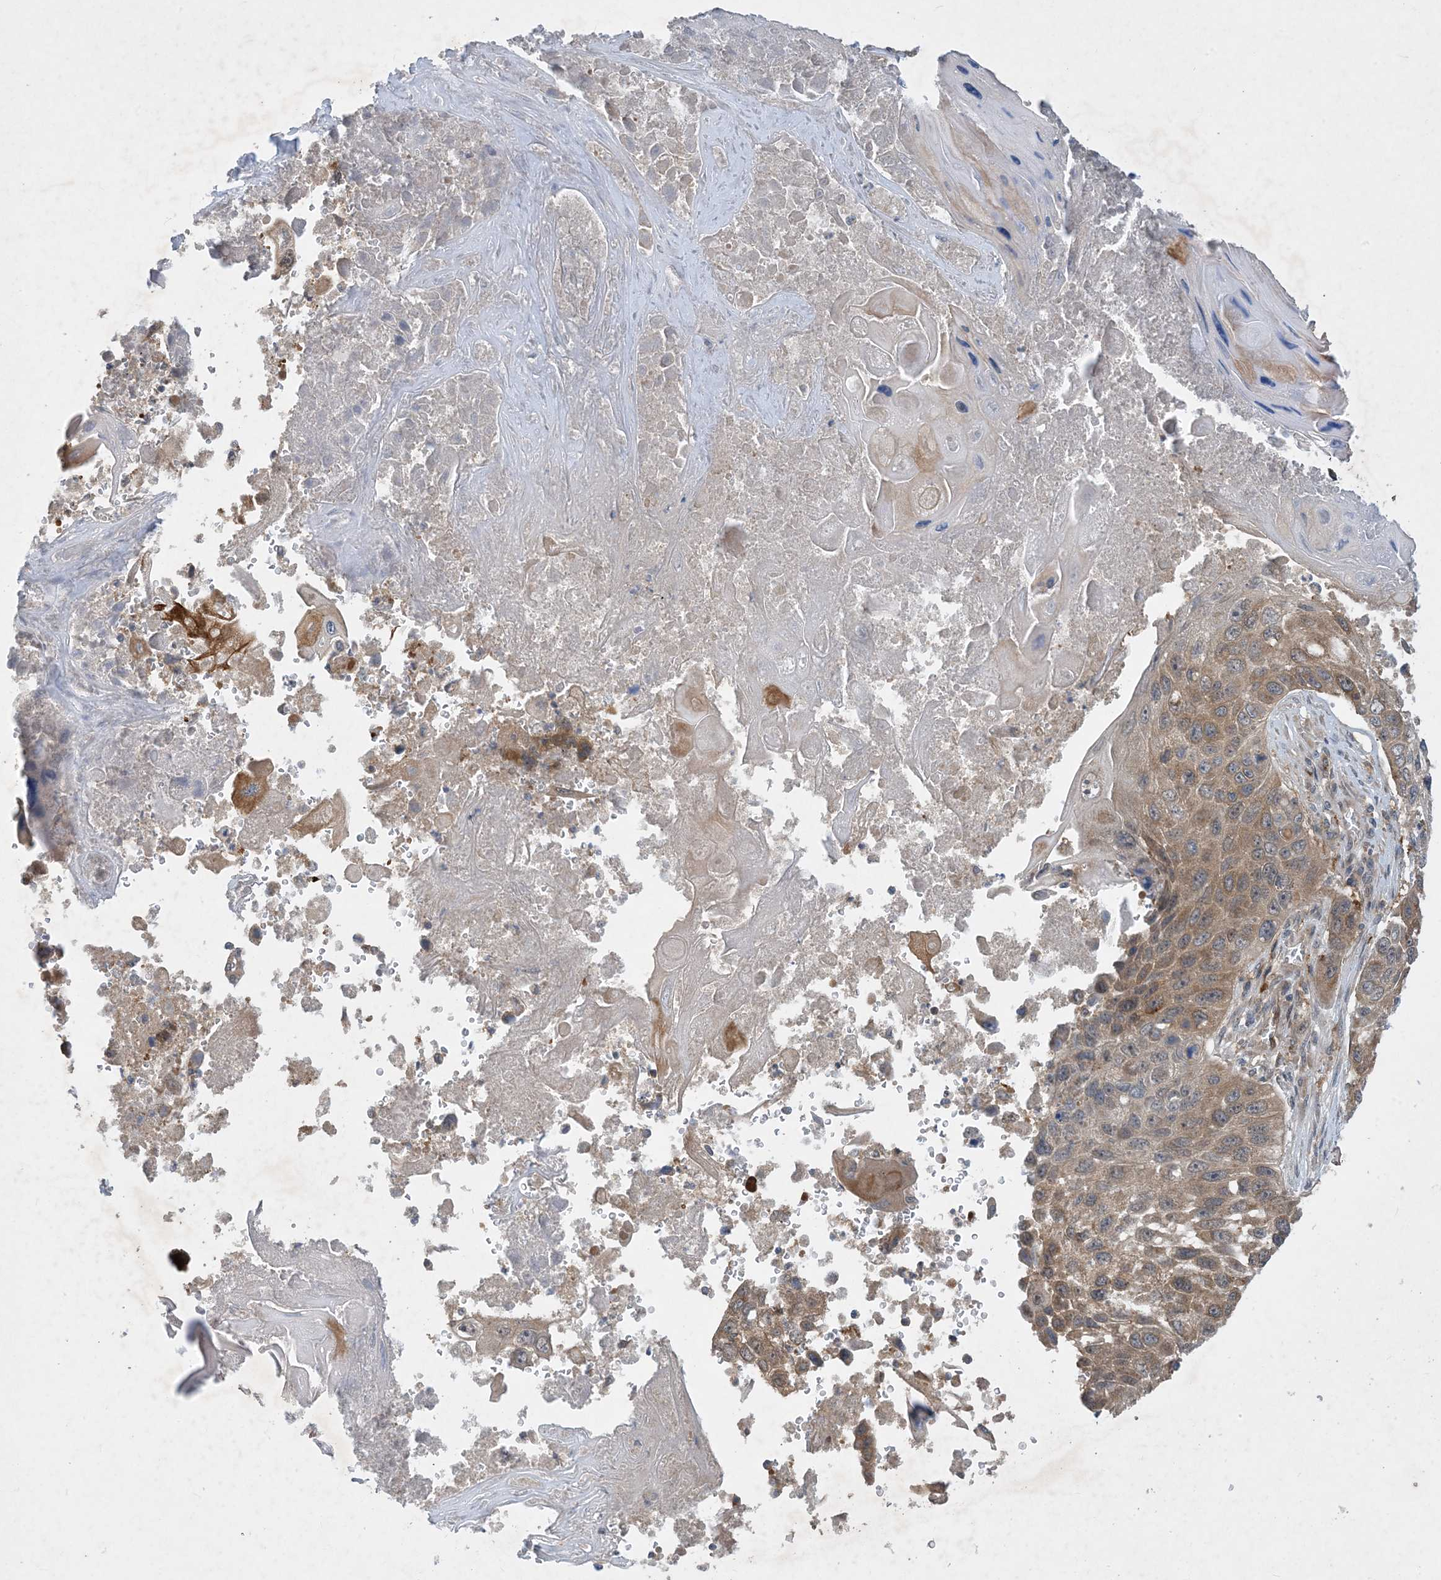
{"staining": {"intensity": "moderate", "quantity": "25%-75%", "location": "cytoplasmic/membranous"}, "tissue": "lung cancer", "cell_type": "Tumor cells", "image_type": "cancer", "snomed": [{"axis": "morphology", "description": "Squamous cell carcinoma, NOS"}, {"axis": "topography", "description": "Lung"}], "caption": "Immunohistochemistry (IHC) image of neoplastic tissue: human lung squamous cell carcinoma stained using immunohistochemistry (IHC) shows medium levels of moderate protein expression localized specifically in the cytoplasmic/membranous of tumor cells, appearing as a cytoplasmic/membranous brown color.", "gene": "TINAG", "patient": {"sex": "male", "age": 61}}